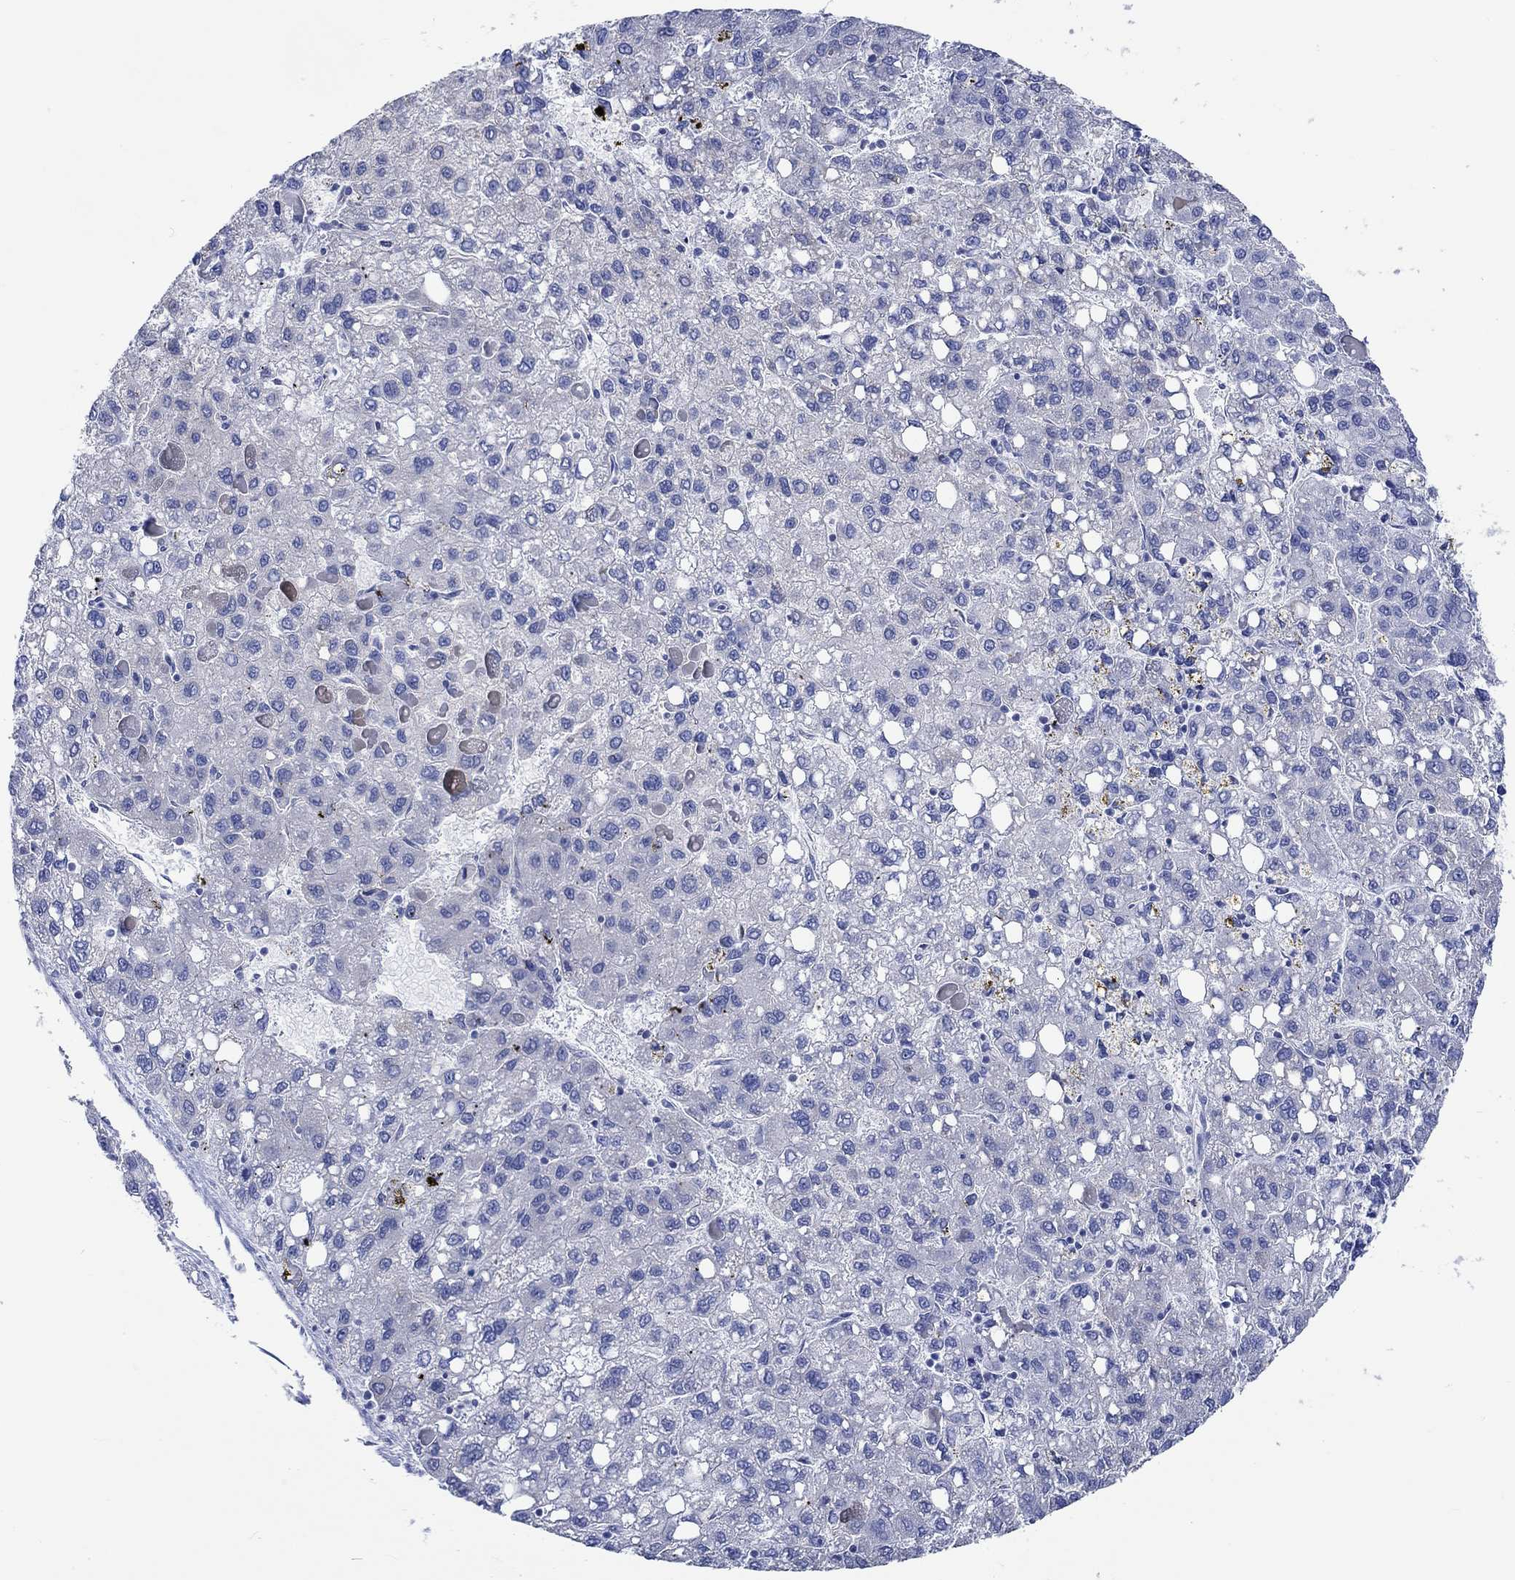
{"staining": {"intensity": "negative", "quantity": "none", "location": "none"}, "tissue": "liver cancer", "cell_type": "Tumor cells", "image_type": "cancer", "snomed": [{"axis": "morphology", "description": "Carcinoma, Hepatocellular, NOS"}, {"axis": "topography", "description": "Liver"}], "caption": "Immunohistochemical staining of human liver hepatocellular carcinoma shows no significant expression in tumor cells.", "gene": "CPLX2", "patient": {"sex": "female", "age": 82}}